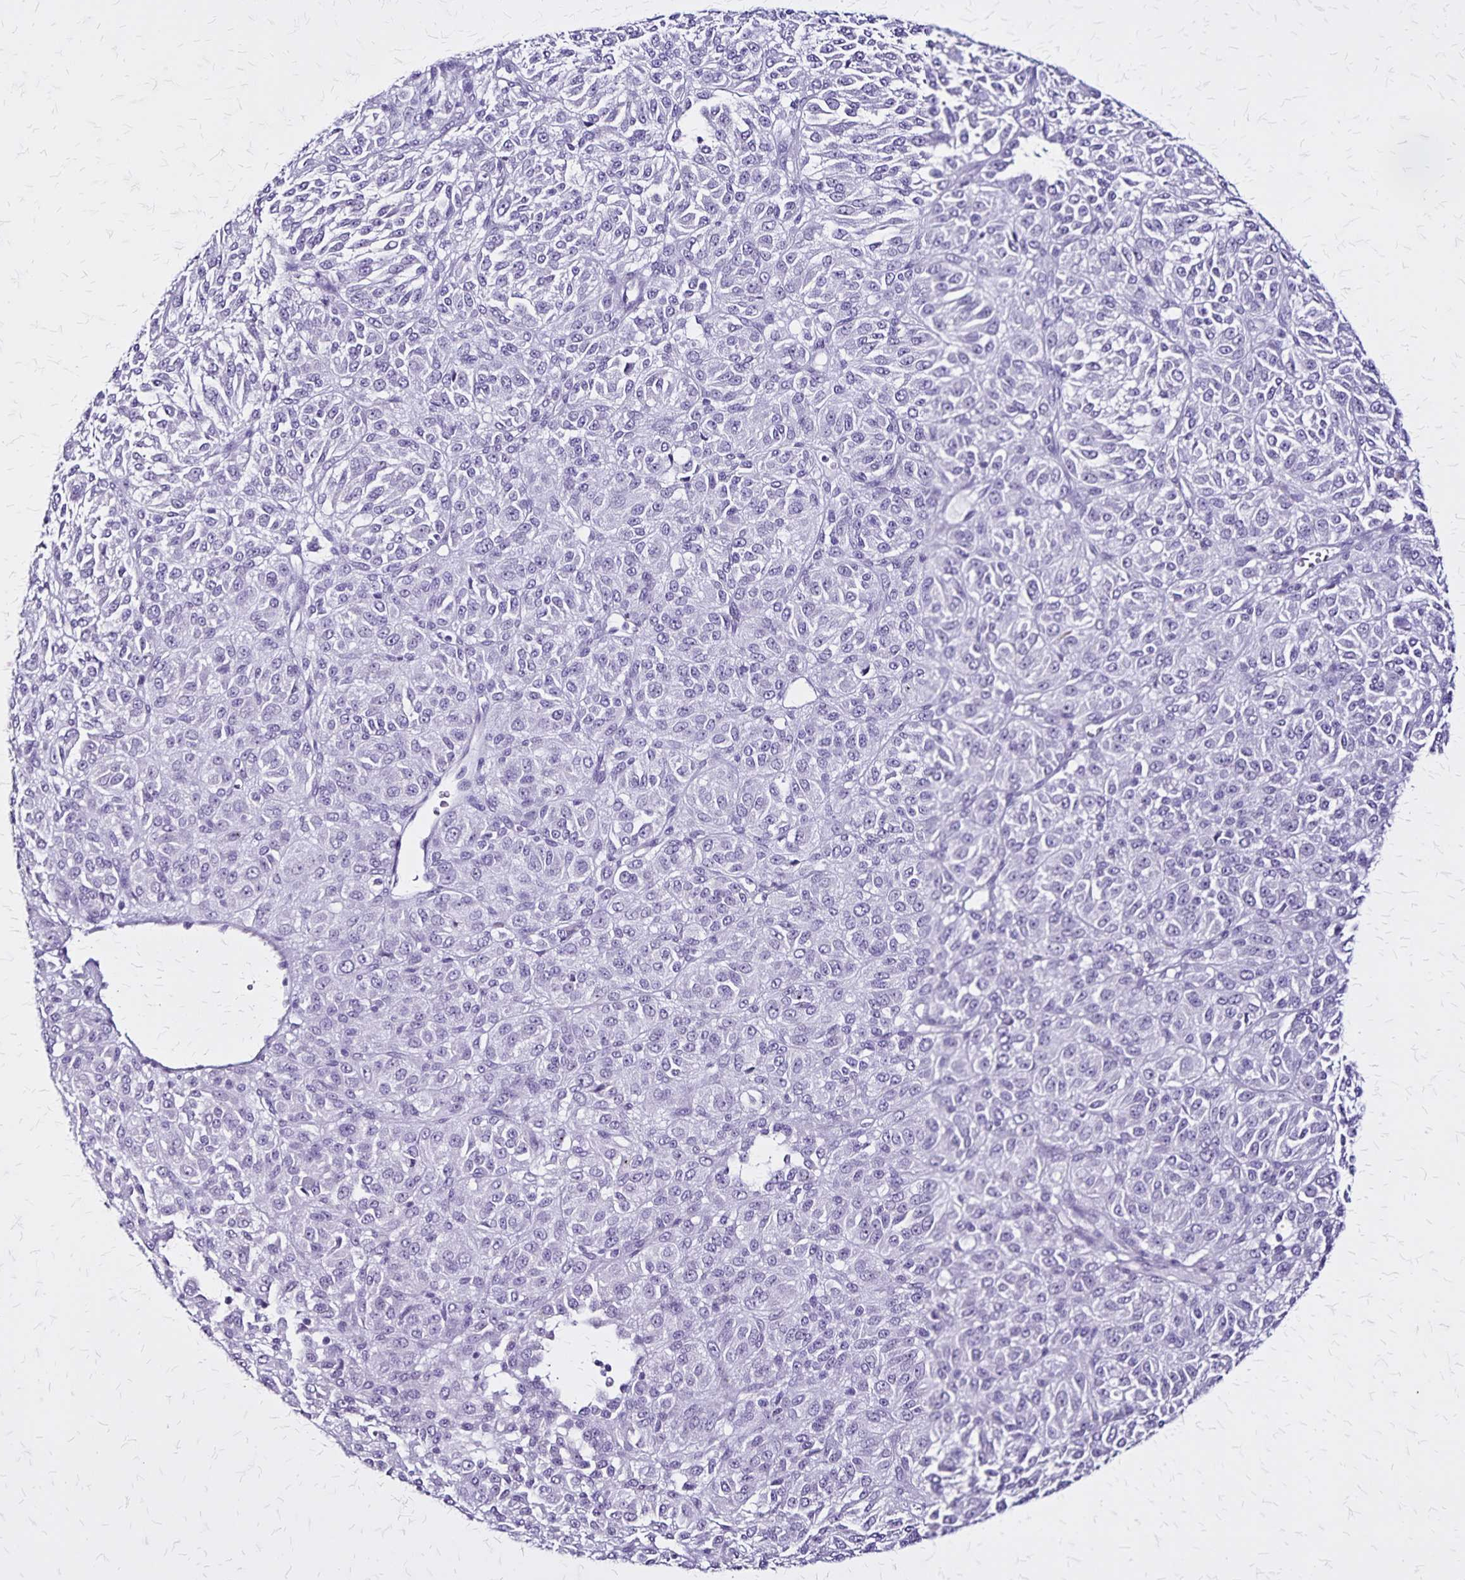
{"staining": {"intensity": "negative", "quantity": "none", "location": "none"}, "tissue": "melanoma", "cell_type": "Tumor cells", "image_type": "cancer", "snomed": [{"axis": "morphology", "description": "Malignant melanoma, Metastatic site"}, {"axis": "topography", "description": "Brain"}], "caption": "This is a photomicrograph of IHC staining of malignant melanoma (metastatic site), which shows no staining in tumor cells.", "gene": "KRT2", "patient": {"sex": "female", "age": 56}}